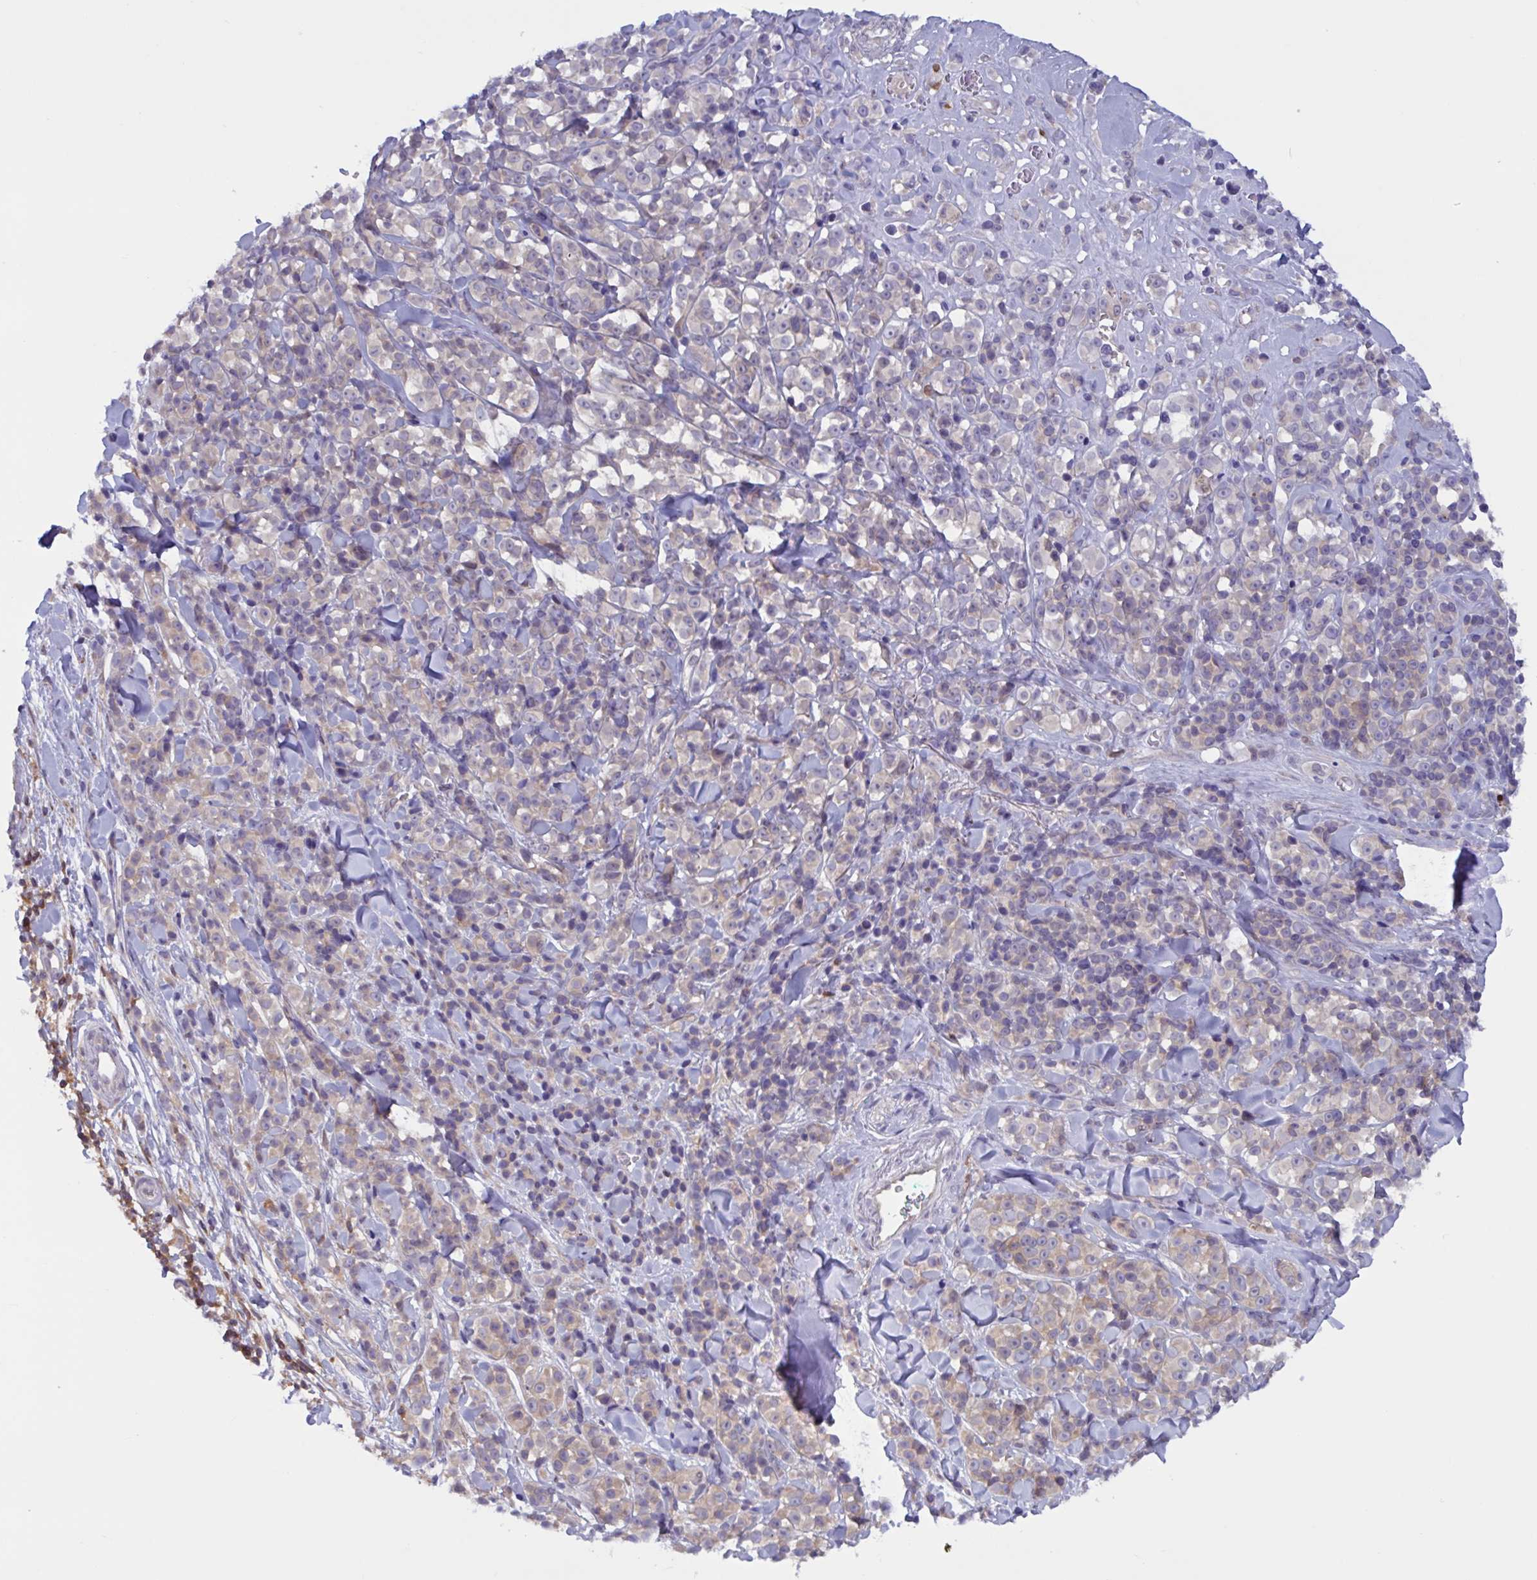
{"staining": {"intensity": "weak", "quantity": "<25%", "location": "cytoplasmic/membranous"}, "tissue": "melanoma", "cell_type": "Tumor cells", "image_type": "cancer", "snomed": [{"axis": "morphology", "description": "Malignant melanoma, NOS"}, {"axis": "topography", "description": "Skin"}], "caption": "DAB (3,3'-diaminobenzidine) immunohistochemical staining of human melanoma demonstrates no significant staining in tumor cells.", "gene": "TANK", "patient": {"sex": "male", "age": 85}}